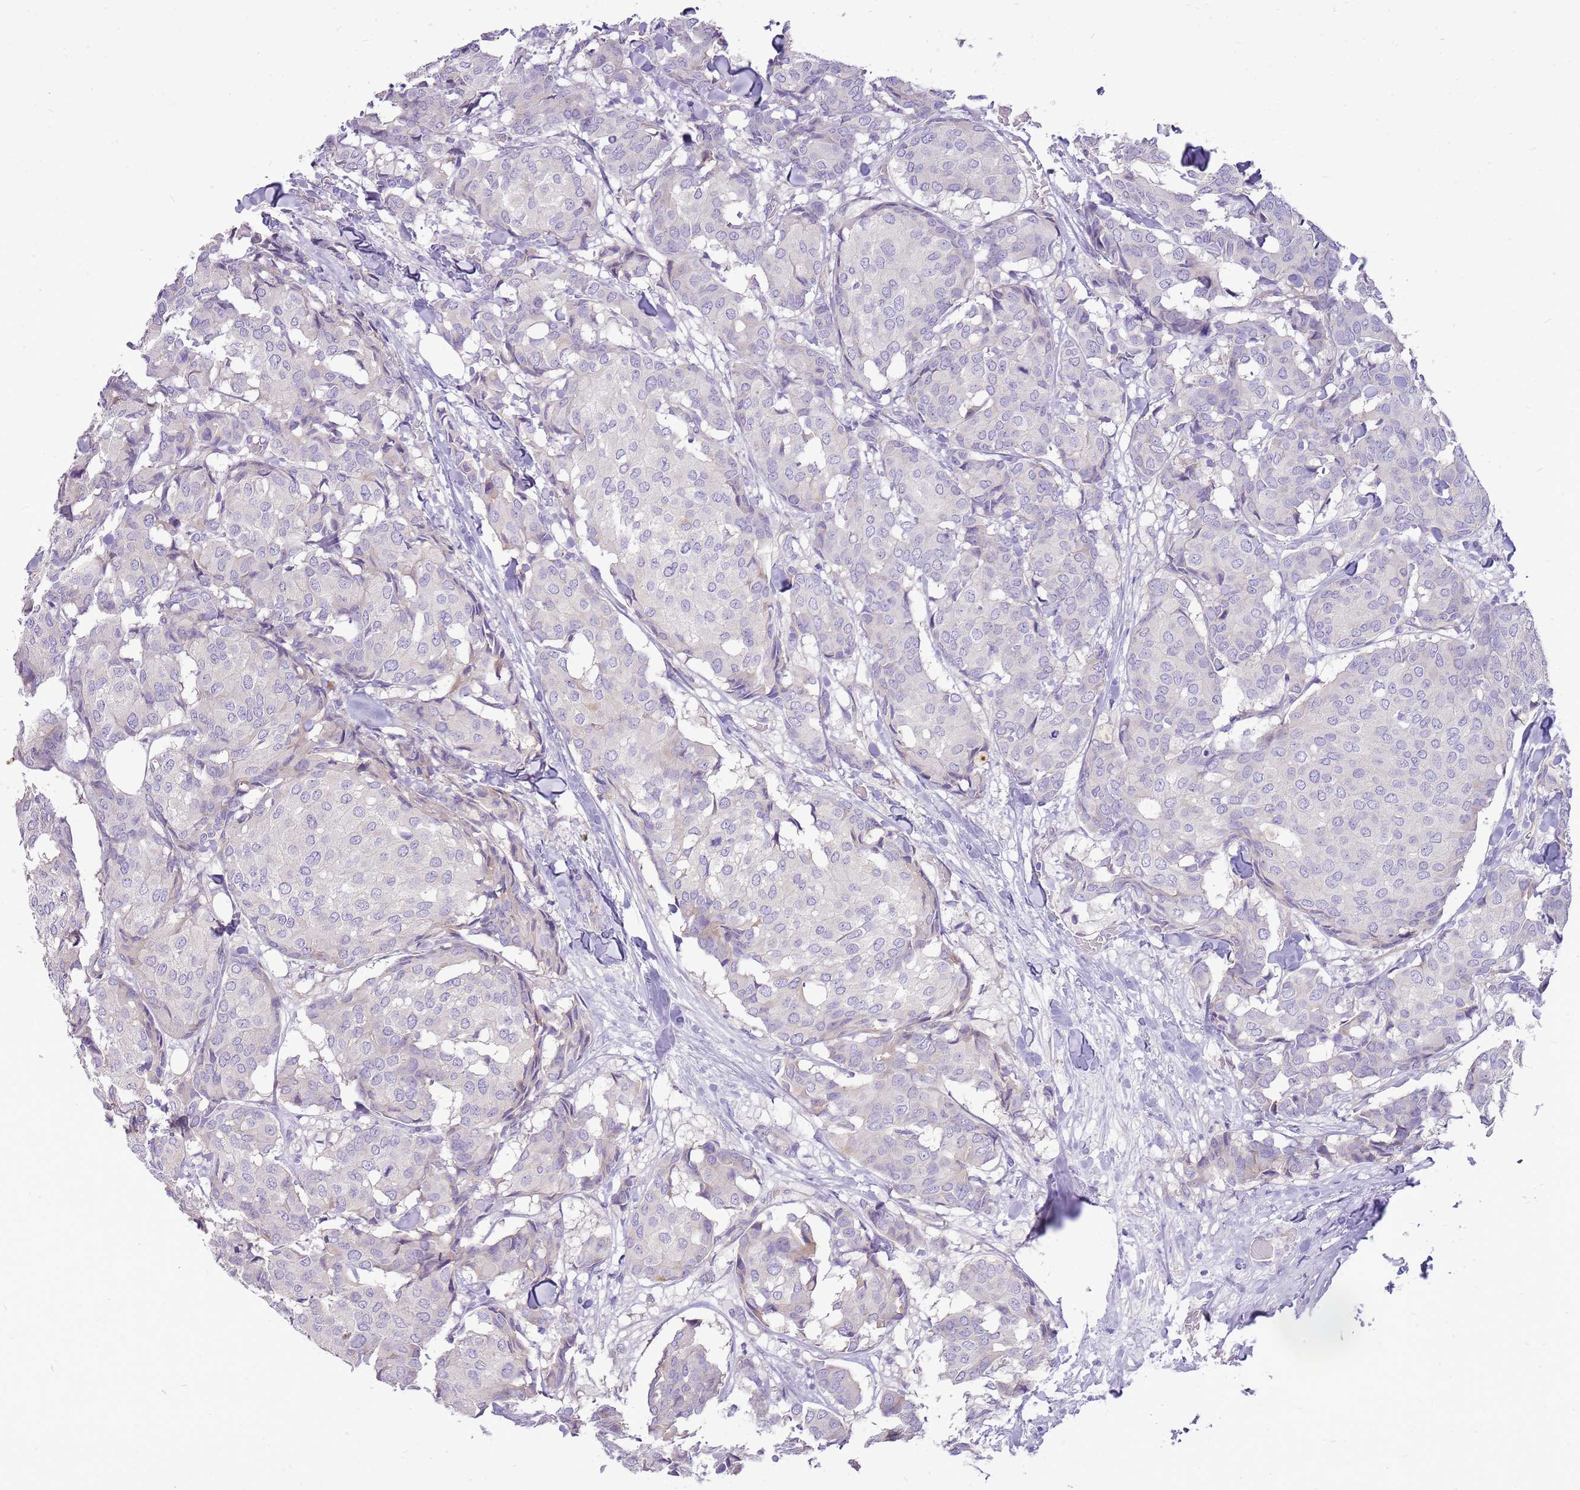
{"staining": {"intensity": "negative", "quantity": "none", "location": "none"}, "tissue": "breast cancer", "cell_type": "Tumor cells", "image_type": "cancer", "snomed": [{"axis": "morphology", "description": "Duct carcinoma"}, {"axis": "topography", "description": "Breast"}], "caption": "The photomicrograph reveals no significant staining in tumor cells of breast cancer.", "gene": "NTN4", "patient": {"sex": "female", "age": 75}}